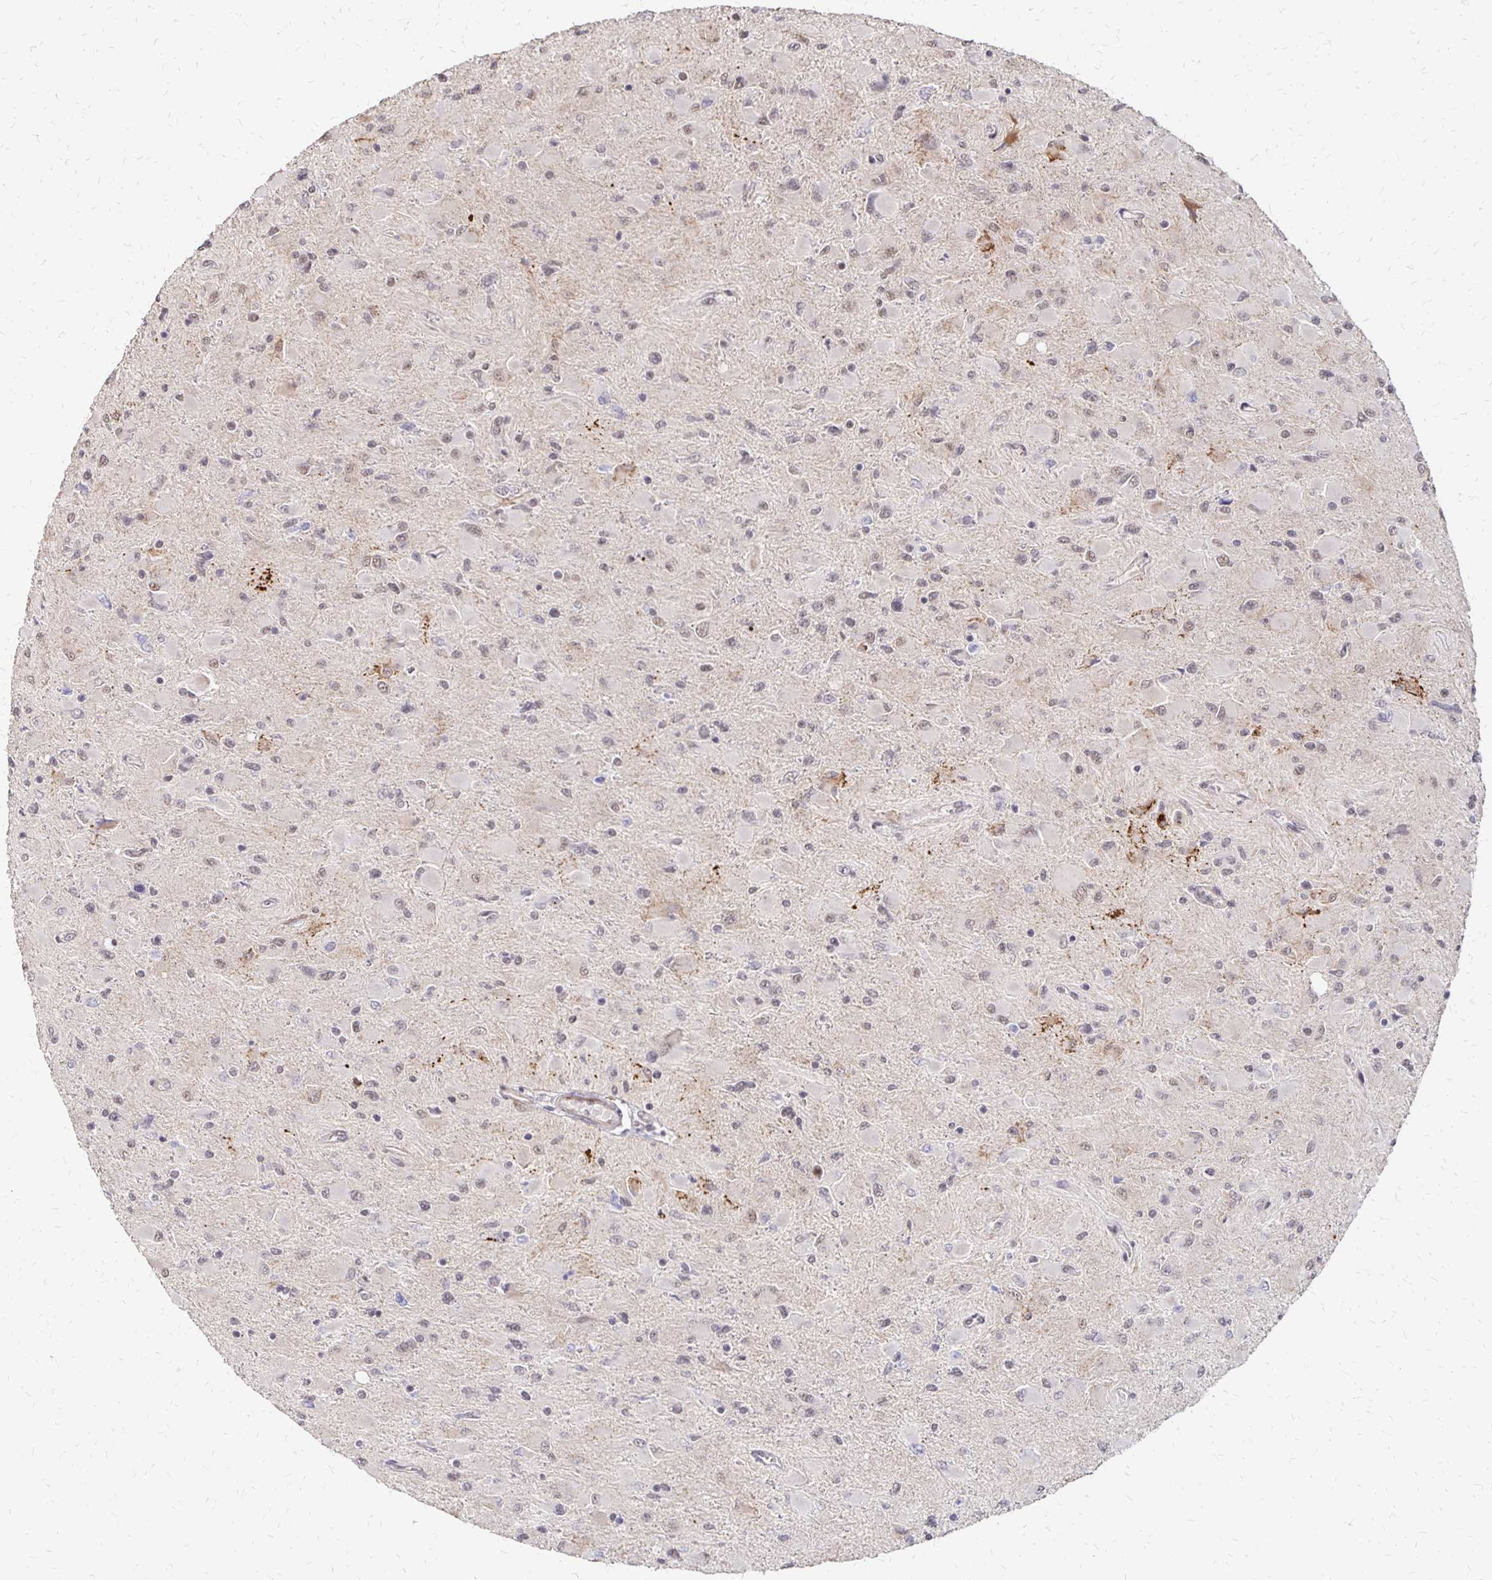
{"staining": {"intensity": "weak", "quantity": "25%-75%", "location": "nuclear"}, "tissue": "glioma", "cell_type": "Tumor cells", "image_type": "cancer", "snomed": [{"axis": "morphology", "description": "Glioma, malignant, High grade"}, {"axis": "topography", "description": "Cerebral cortex"}], "caption": "Protein expression analysis of human glioma reveals weak nuclear expression in about 25%-75% of tumor cells.", "gene": "CLASRP", "patient": {"sex": "female", "age": 36}}